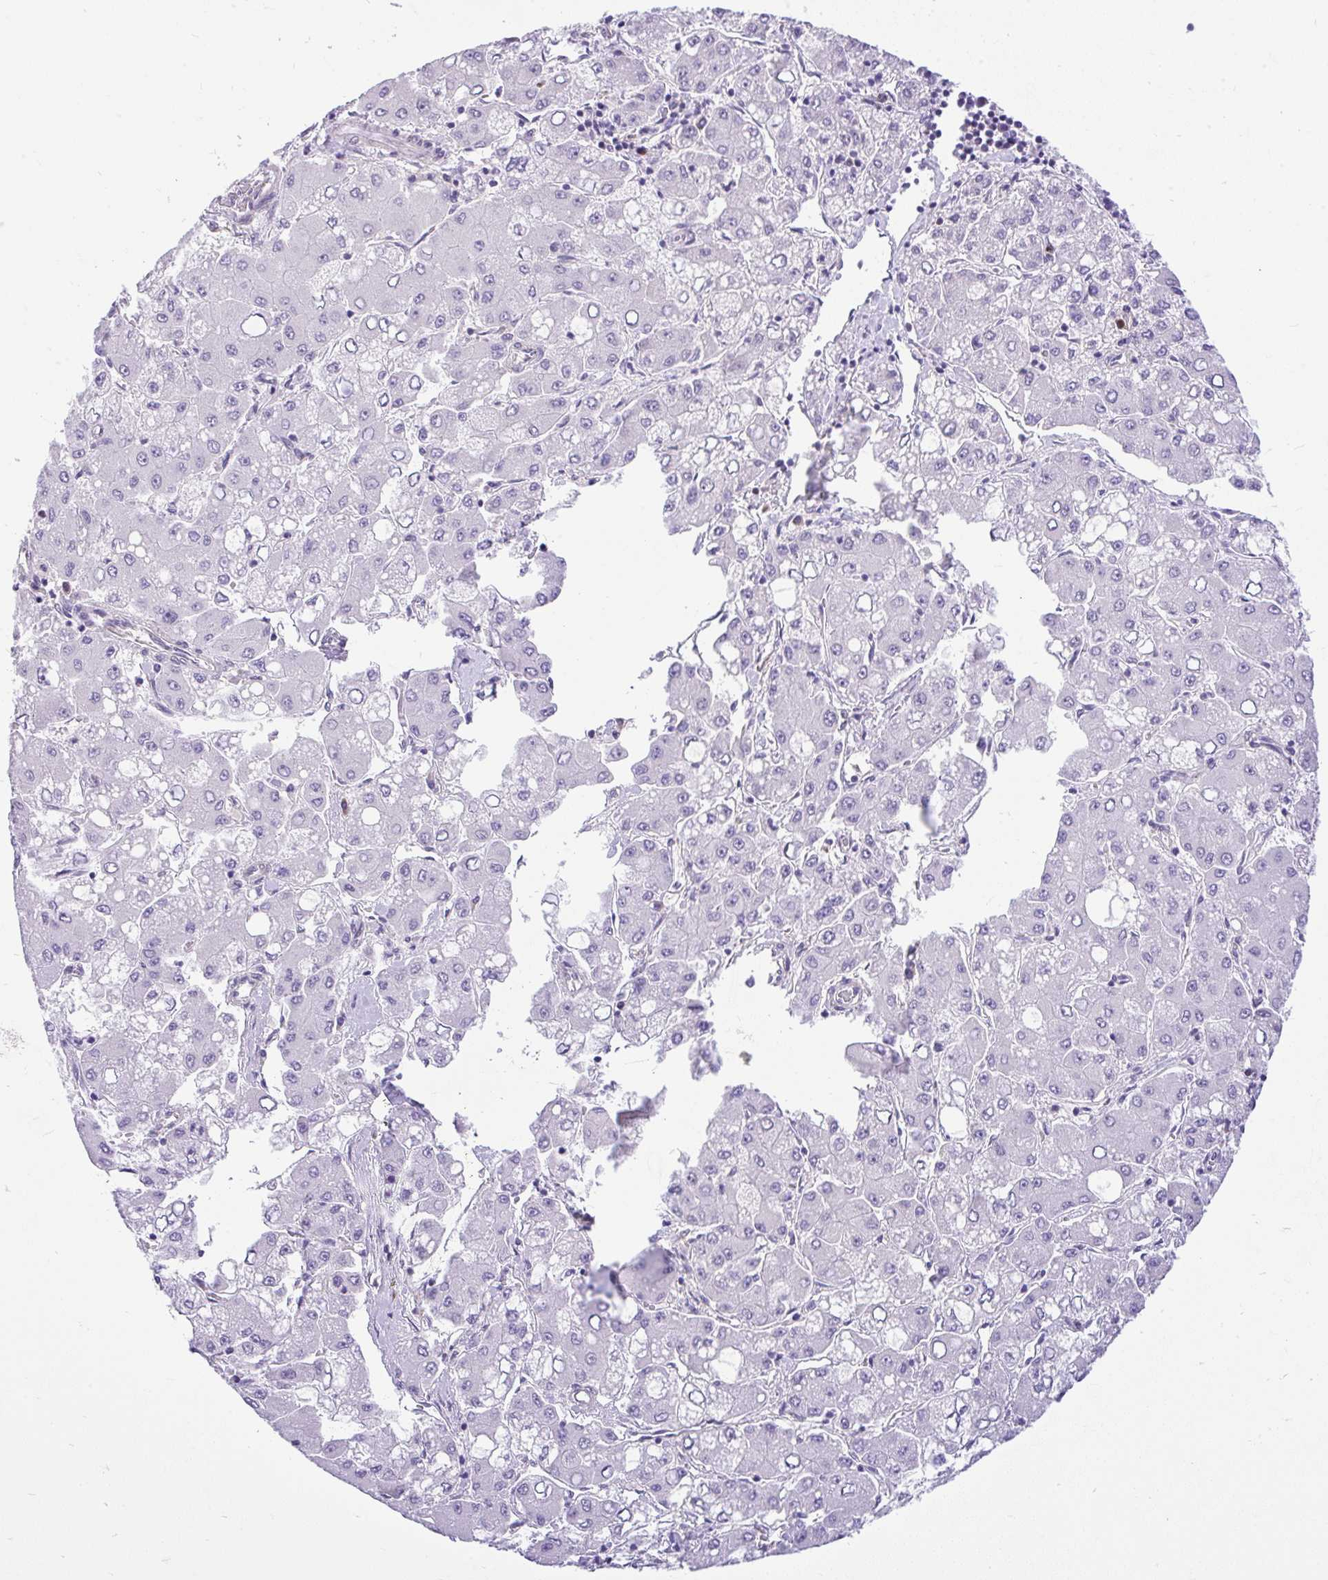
{"staining": {"intensity": "negative", "quantity": "none", "location": "none"}, "tissue": "liver cancer", "cell_type": "Tumor cells", "image_type": "cancer", "snomed": [{"axis": "morphology", "description": "Carcinoma, Hepatocellular, NOS"}, {"axis": "topography", "description": "Liver"}], "caption": "A high-resolution histopathology image shows immunohistochemistry (IHC) staining of hepatocellular carcinoma (liver), which exhibits no significant staining in tumor cells.", "gene": "PYCR2", "patient": {"sex": "male", "age": 40}}